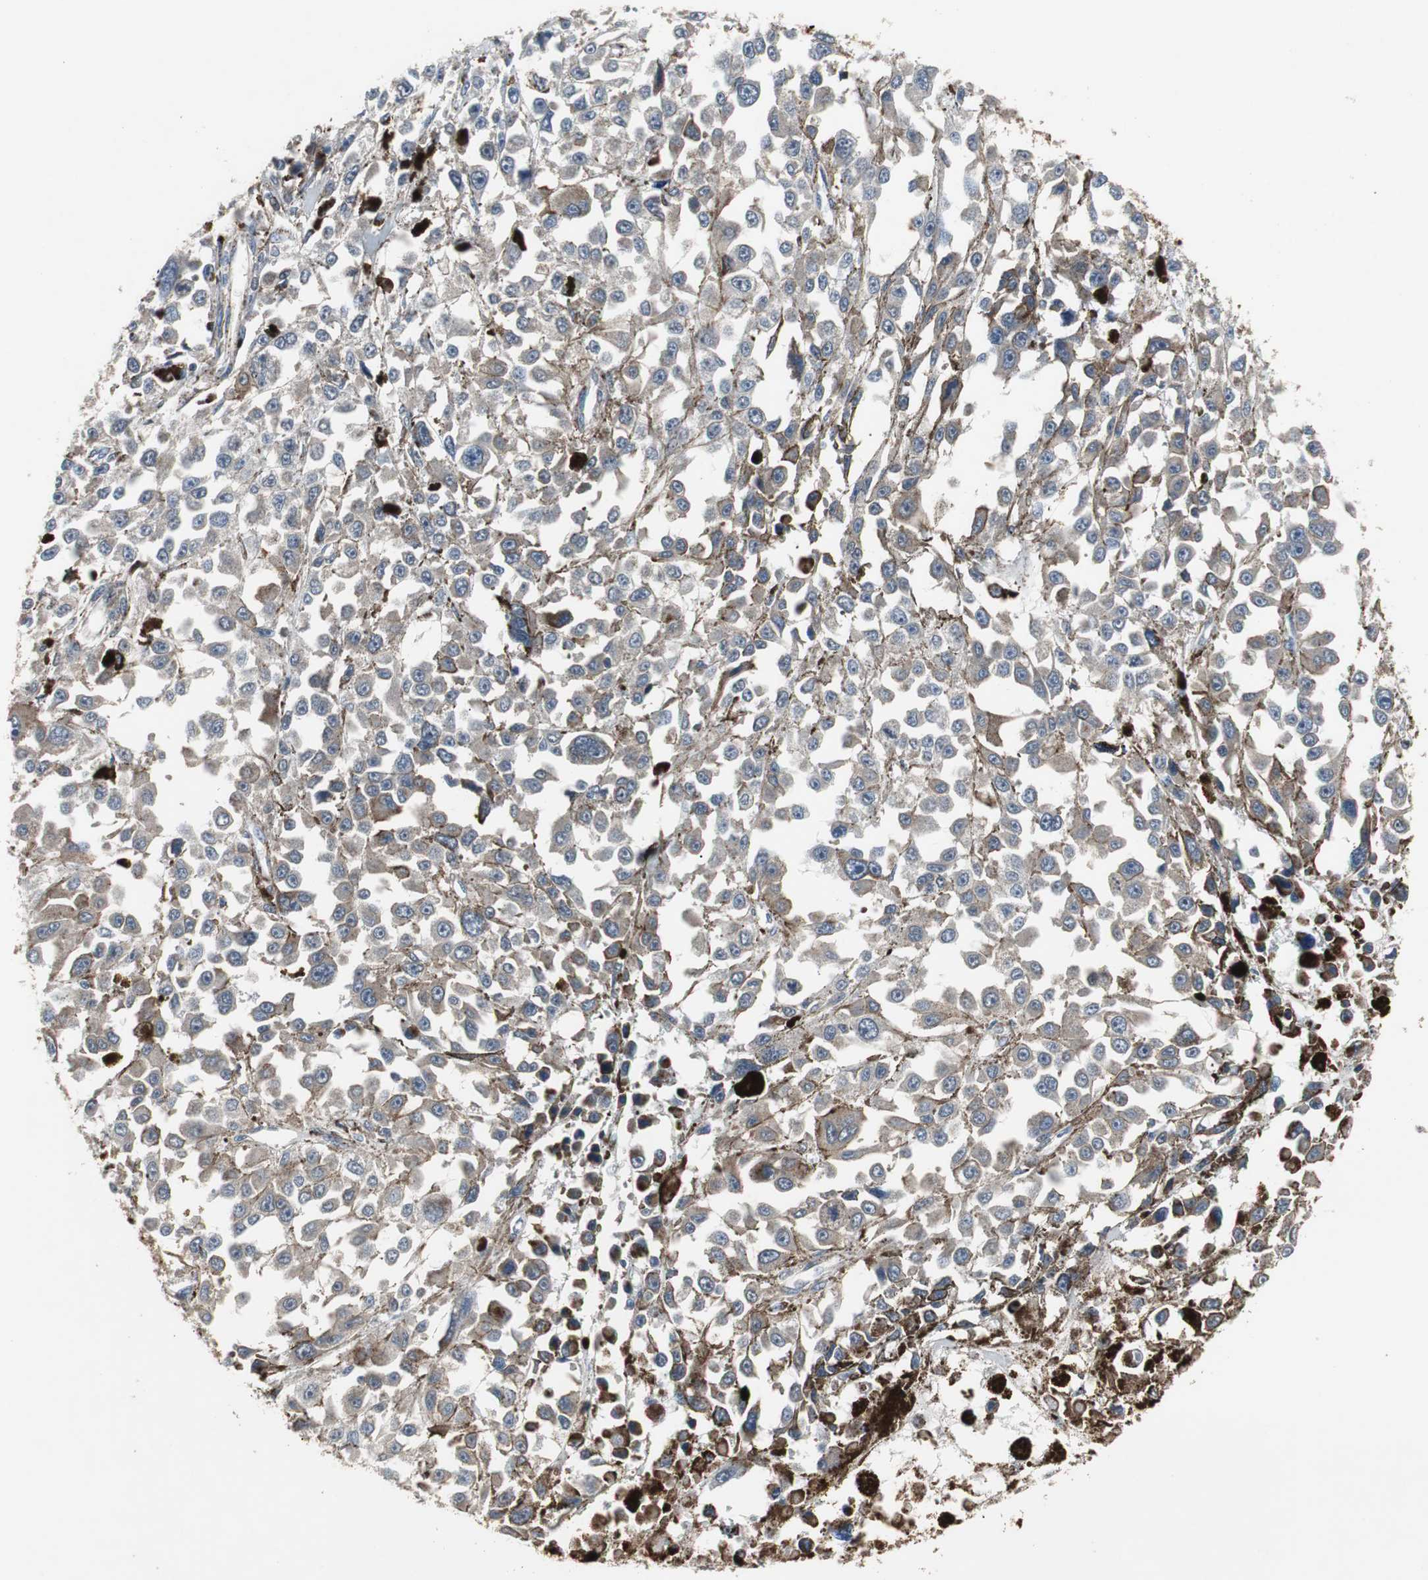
{"staining": {"intensity": "strong", "quantity": "25%-75%", "location": "cytoplasmic/membranous"}, "tissue": "melanoma", "cell_type": "Tumor cells", "image_type": "cancer", "snomed": [{"axis": "morphology", "description": "Malignant melanoma, Metastatic site"}, {"axis": "topography", "description": "Lymph node"}], "caption": "Immunohistochemical staining of malignant melanoma (metastatic site) reveals high levels of strong cytoplasmic/membranous staining in about 25%-75% of tumor cells. (DAB (3,3'-diaminobenzidine) IHC with brightfield microscopy, high magnification).", "gene": "GBA1", "patient": {"sex": "male", "age": 59}}